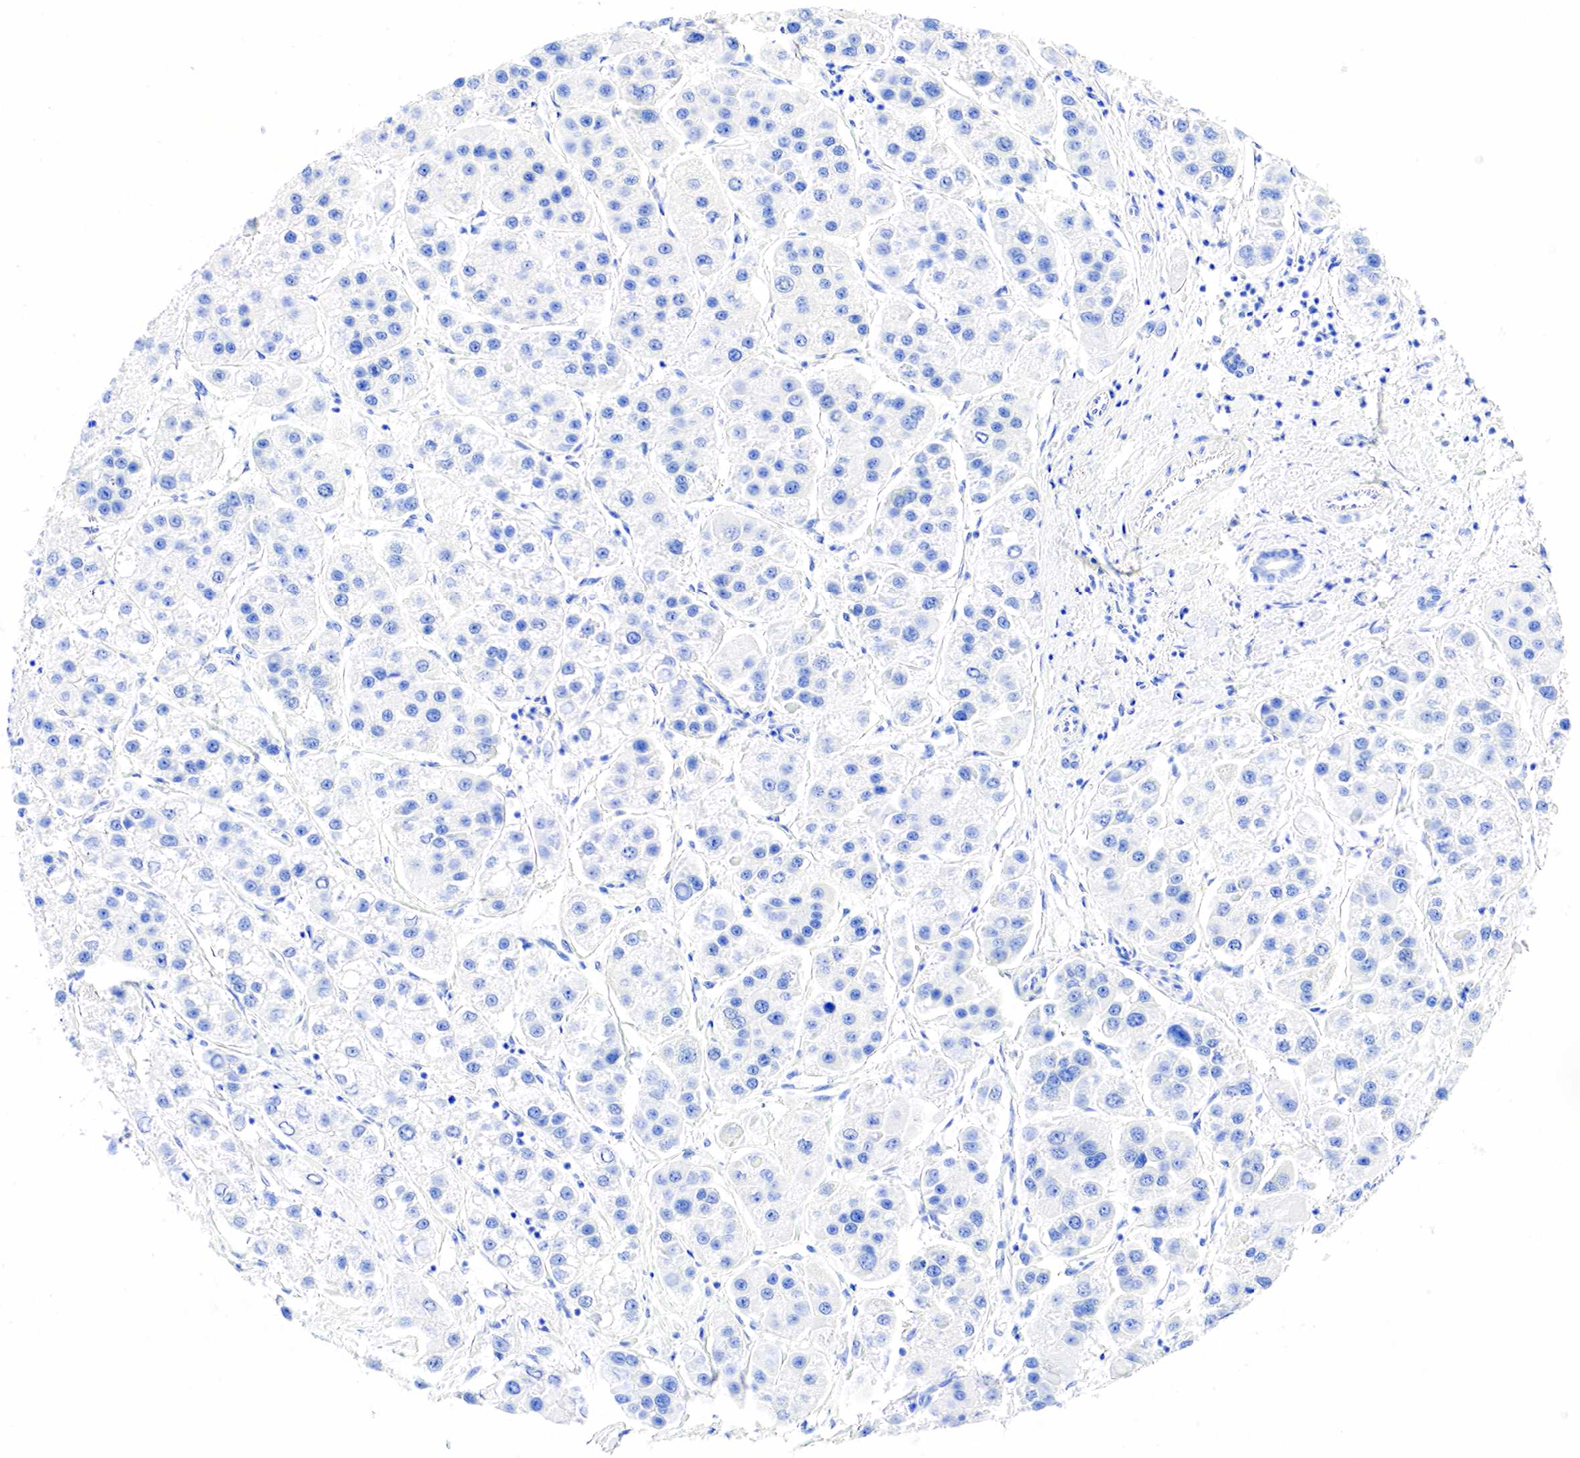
{"staining": {"intensity": "negative", "quantity": "none", "location": "none"}, "tissue": "liver cancer", "cell_type": "Tumor cells", "image_type": "cancer", "snomed": [{"axis": "morphology", "description": "Carcinoma, Hepatocellular, NOS"}, {"axis": "topography", "description": "Liver"}], "caption": "Immunohistochemical staining of human liver cancer (hepatocellular carcinoma) reveals no significant staining in tumor cells.", "gene": "CHGA", "patient": {"sex": "female", "age": 85}}